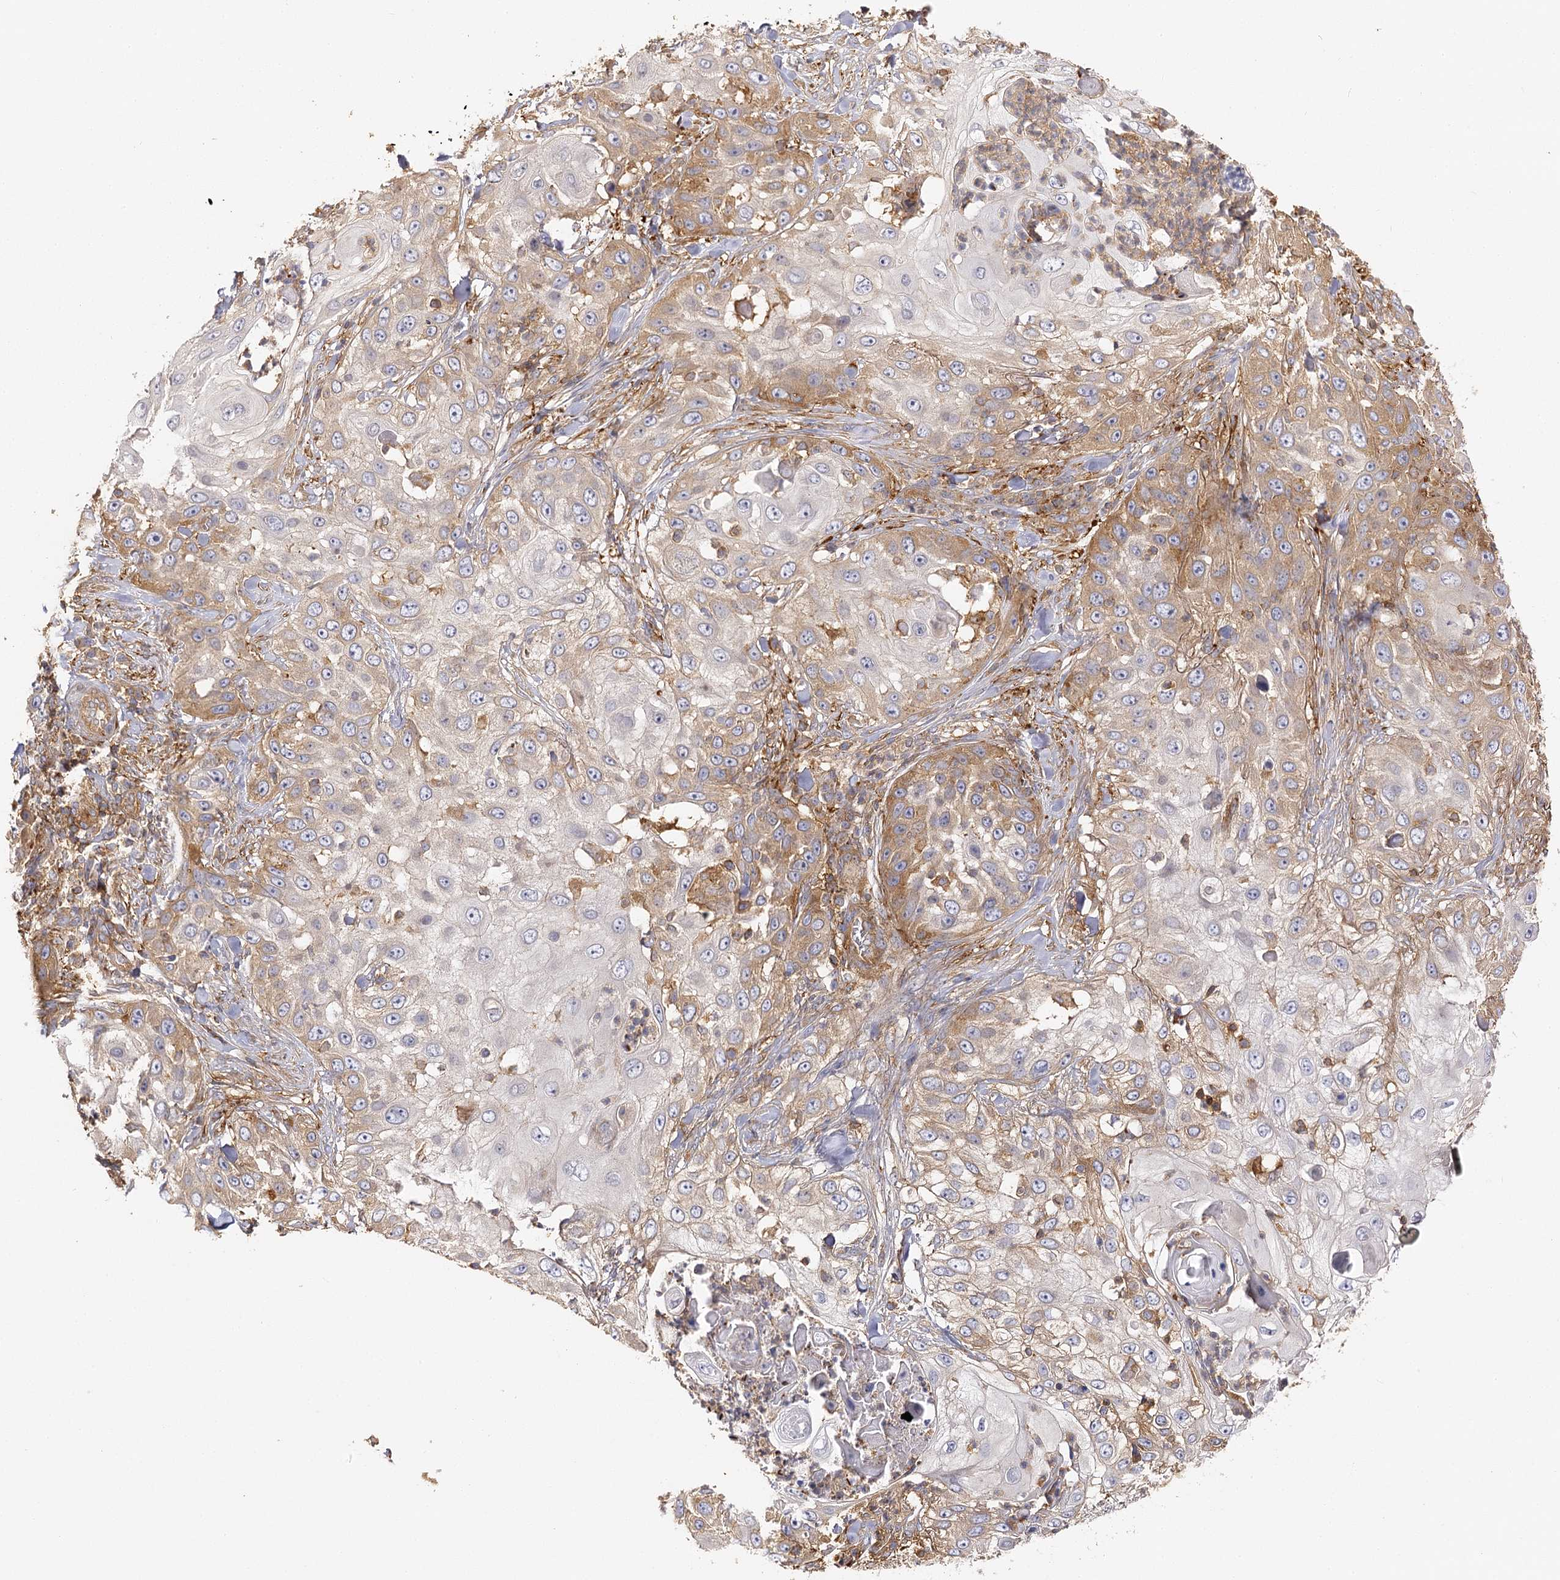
{"staining": {"intensity": "moderate", "quantity": "25%-75%", "location": "cytoplasmic/membranous"}, "tissue": "skin cancer", "cell_type": "Tumor cells", "image_type": "cancer", "snomed": [{"axis": "morphology", "description": "Squamous cell carcinoma, NOS"}, {"axis": "topography", "description": "Skin"}], "caption": "This is a photomicrograph of IHC staining of squamous cell carcinoma (skin), which shows moderate expression in the cytoplasmic/membranous of tumor cells.", "gene": "SEC24B", "patient": {"sex": "female", "age": 44}}